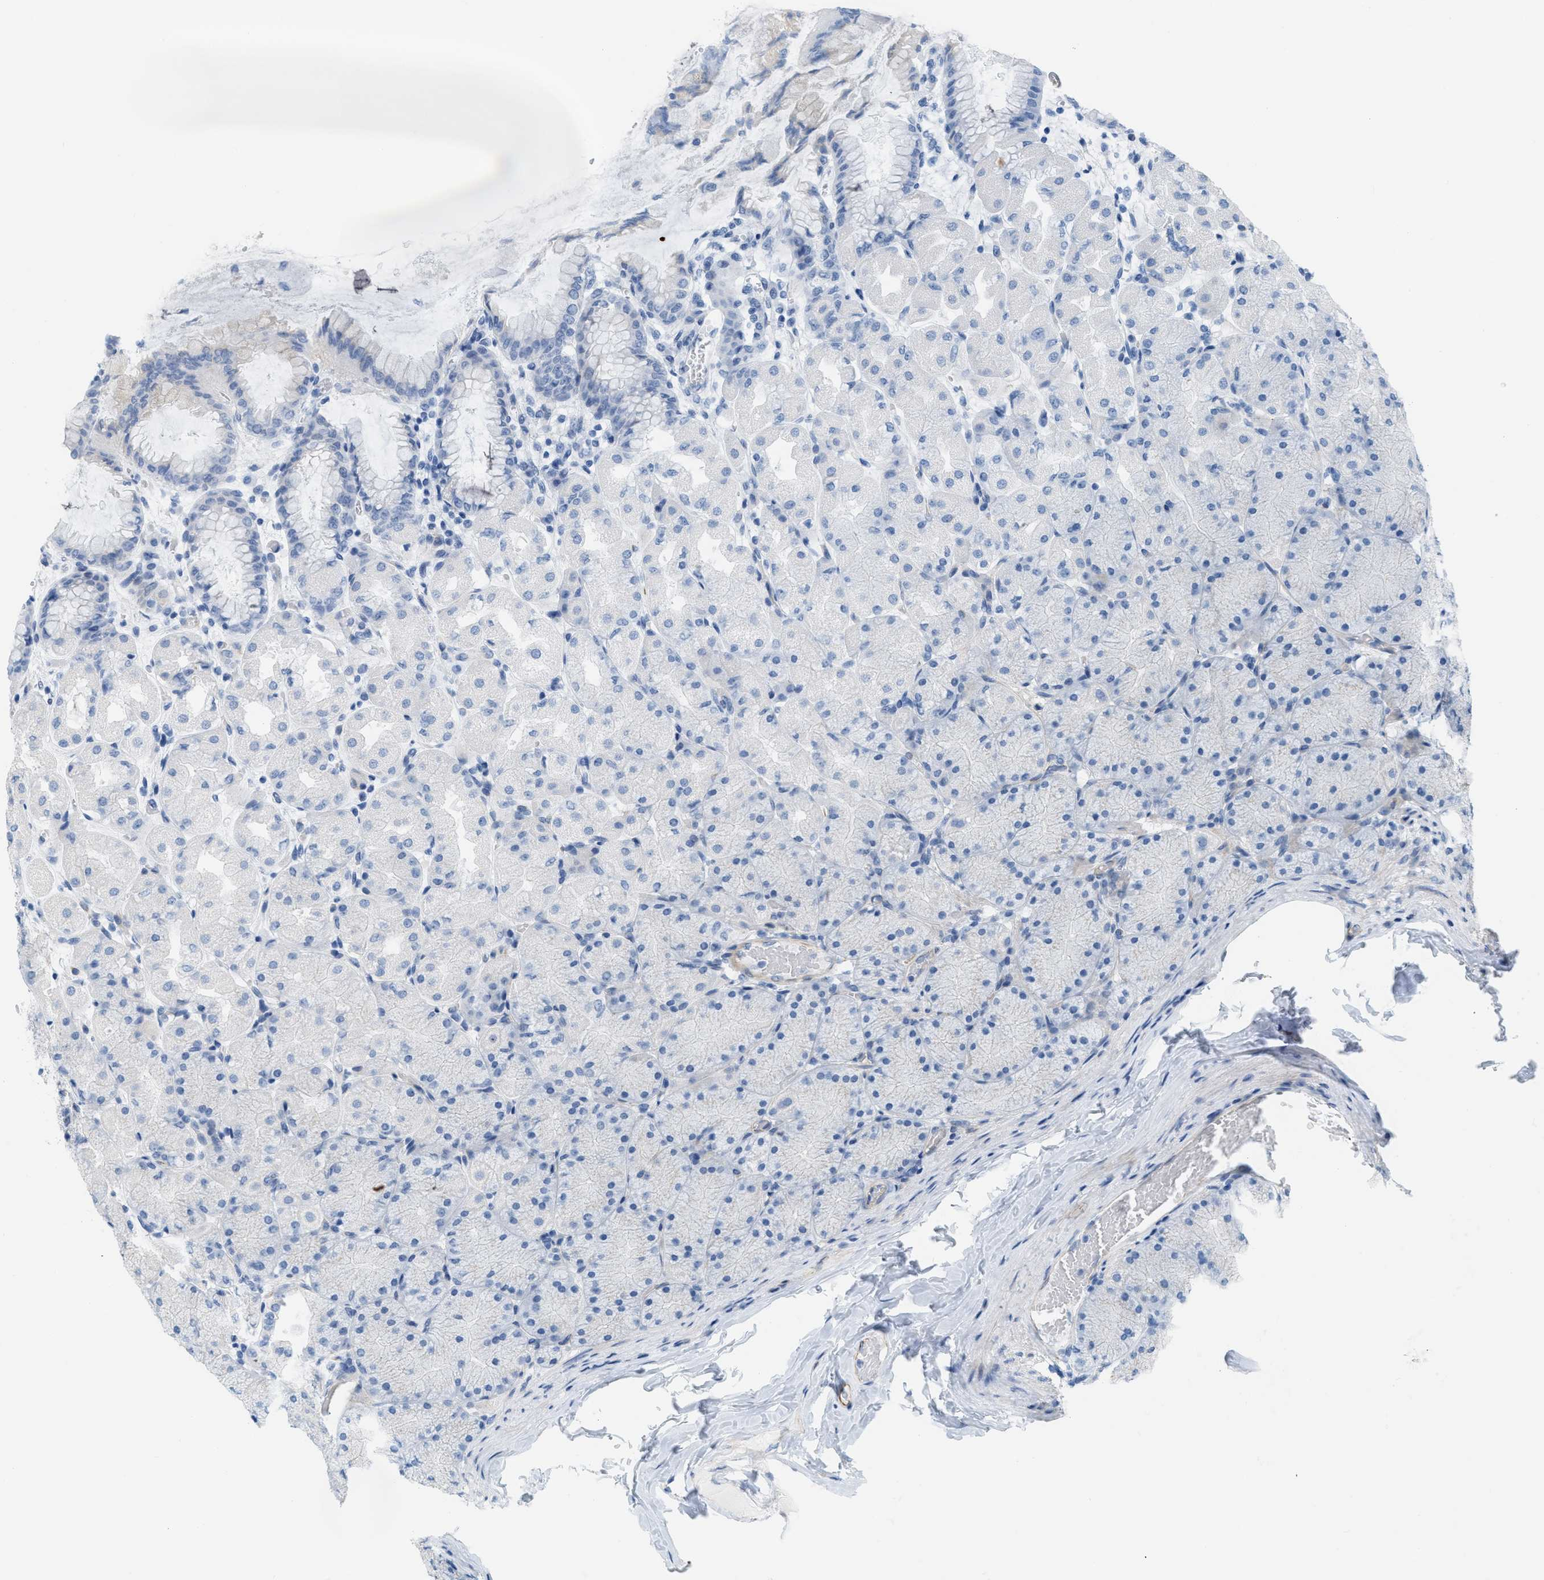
{"staining": {"intensity": "weak", "quantity": "<25%", "location": "cytoplasmic/membranous"}, "tissue": "stomach", "cell_type": "Glandular cells", "image_type": "normal", "snomed": [{"axis": "morphology", "description": "Normal tissue, NOS"}, {"axis": "topography", "description": "Stomach, upper"}], "caption": "High power microscopy image of an IHC micrograph of normal stomach, revealing no significant positivity in glandular cells.", "gene": "SLC12A1", "patient": {"sex": "female", "age": 56}}